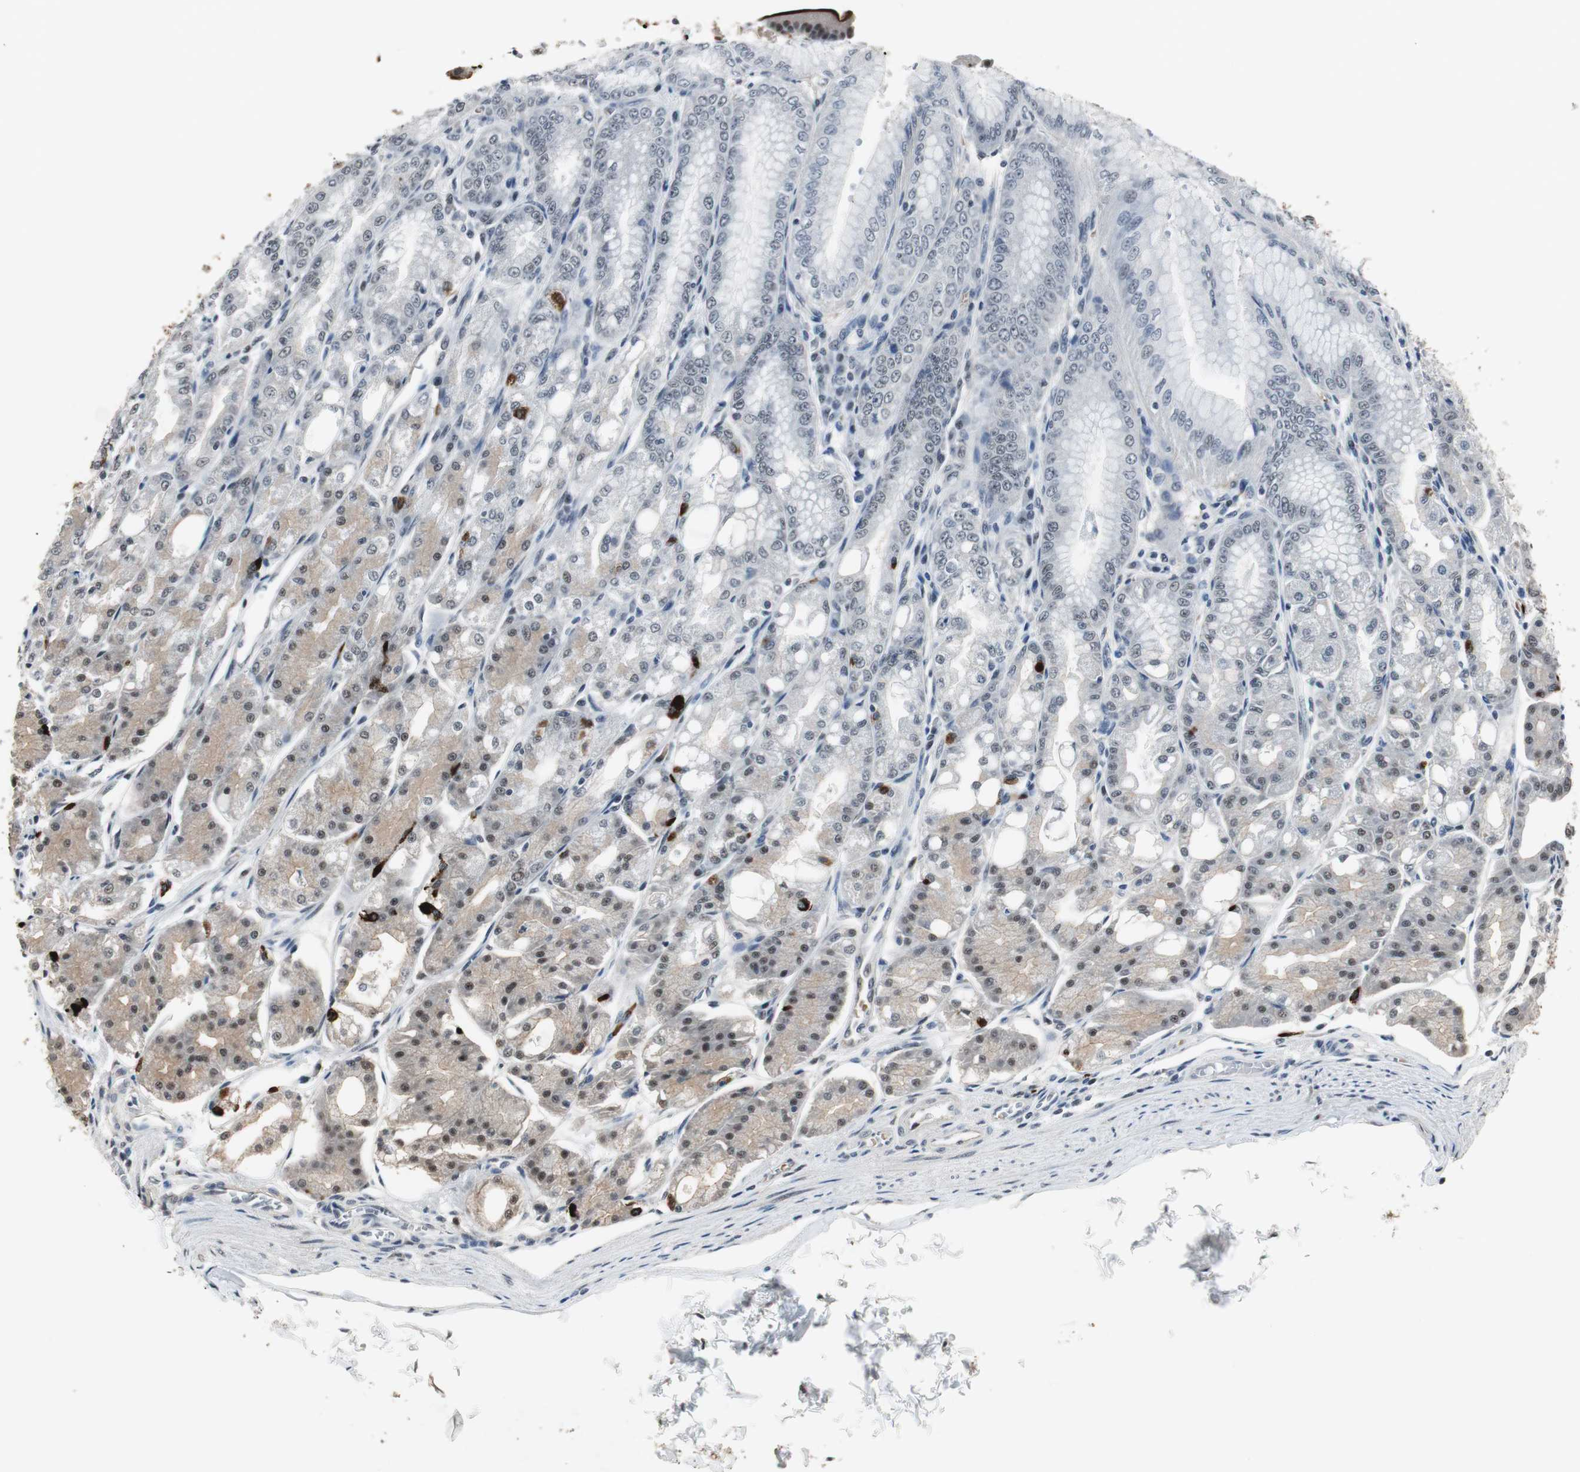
{"staining": {"intensity": "moderate", "quantity": ">75%", "location": "nuclear"}, "tissue": "stomach", "cell_type": "Glandular cells", "image_type": "normal", "snomed": [{"axis": "morphology", "description": "Normal tissue, NOS"}, {"axis": "topography", "description": "Stomach, lower"}], "caption": "Glandular cells reveal medium levels of moderate nuclear positivity in approximately >75% of cells in unremarkable human stomach. (DAB (3,3'-diaminobenzidine) IHC with brightfield microscopy, high magnification).", "gene": "MKX", "patient": {"sex": "male", "age": 71}}